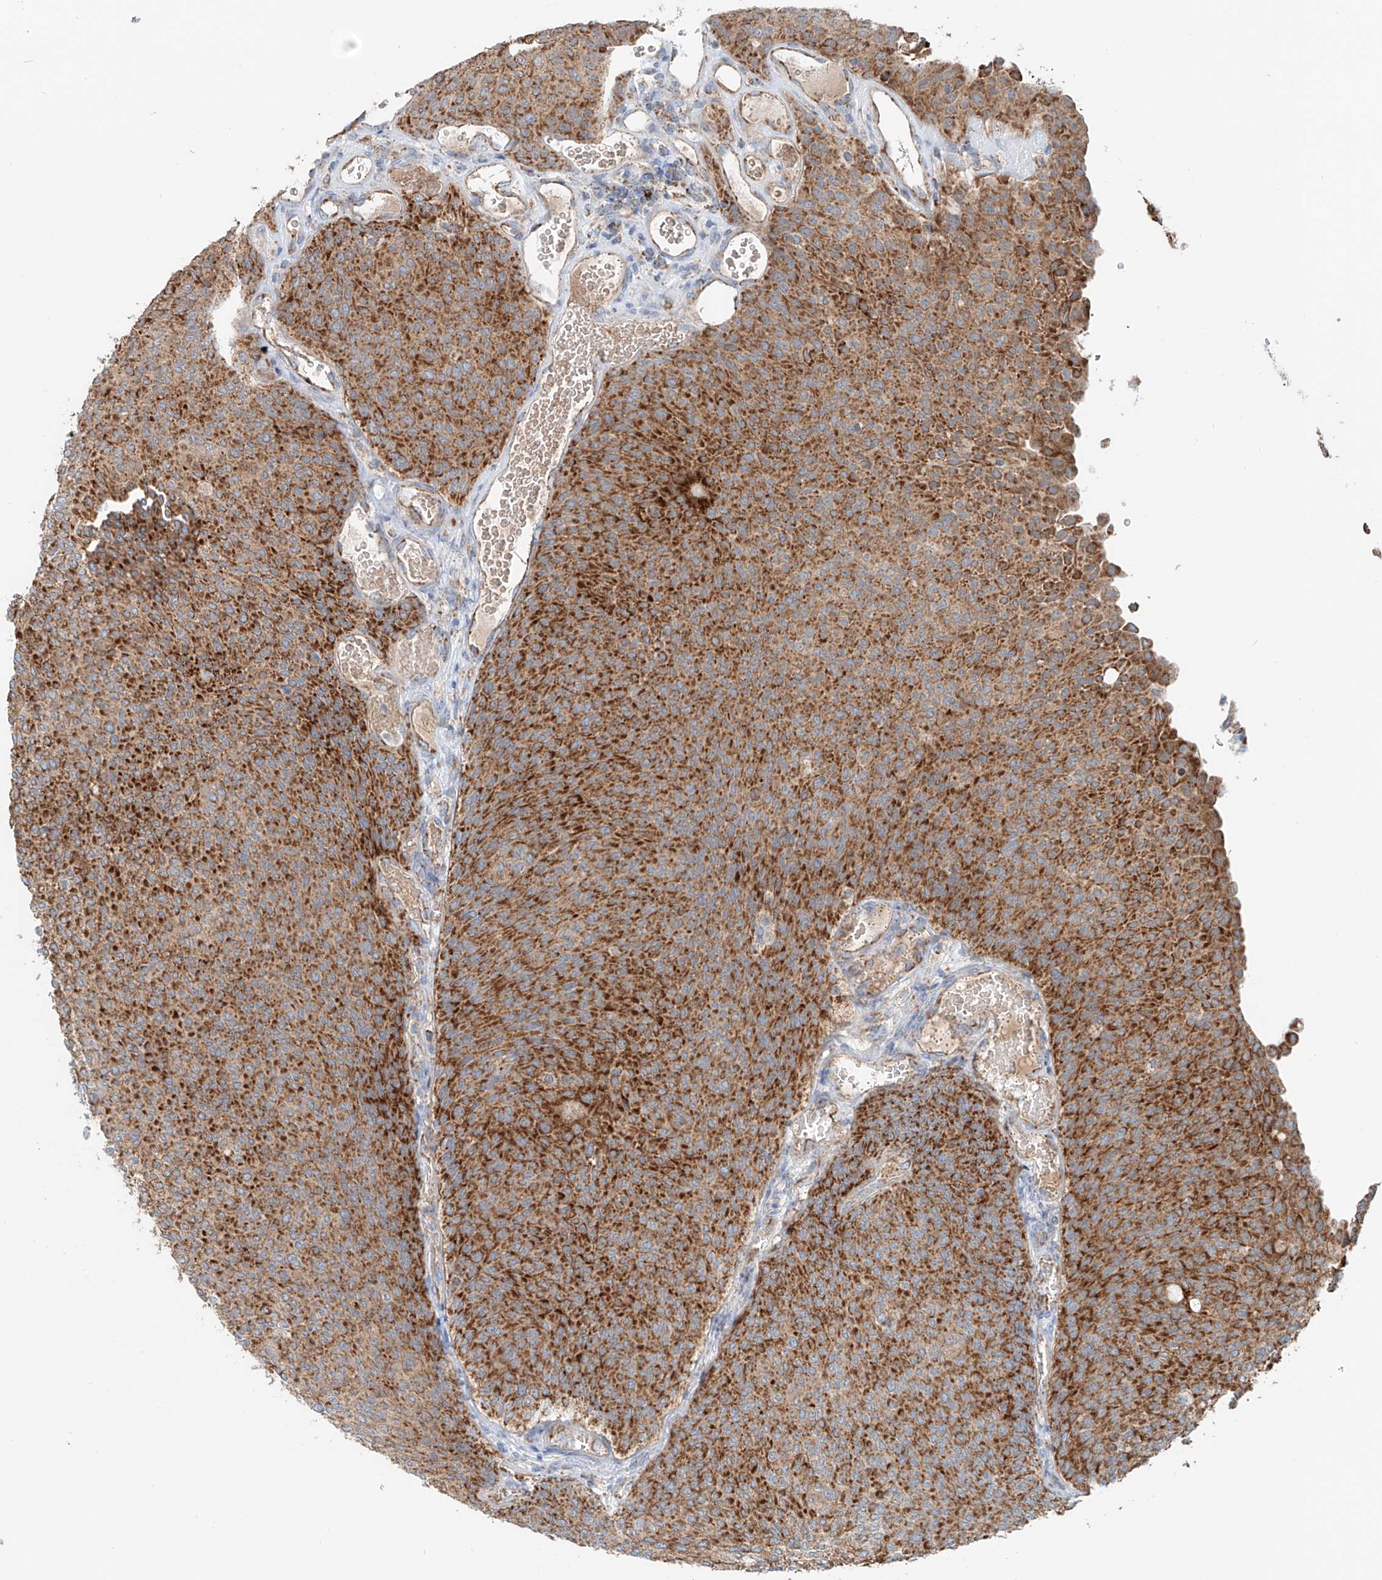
{"staining": {"intensity": "moderate", "quantity": ">75%", "location": "cytoplasmic/membranous"}, "tissue": "urothelial cancer", "cell_type": "Tumor cells", "image_type": "cancer", "snomed": [{"axis": "morphology", "description": "Urothelial carcinoma, Low grade"}, {"axis": "topography", "description": "Urinary bladder"}], "caption": "Urothelial cancer stained with immunohistochemistry demonstrates moderate cytoplasmic/membranous staining in about >75% of tumor cells. The protein of interest is stained brown, and the nuclei are stained in blue (DAB (3,3'-diaminobenzidine) IHC with brightfield microscopy, high magnification).", "gene": "CARD10", "patient": {"sex": "female", "age": 79}}